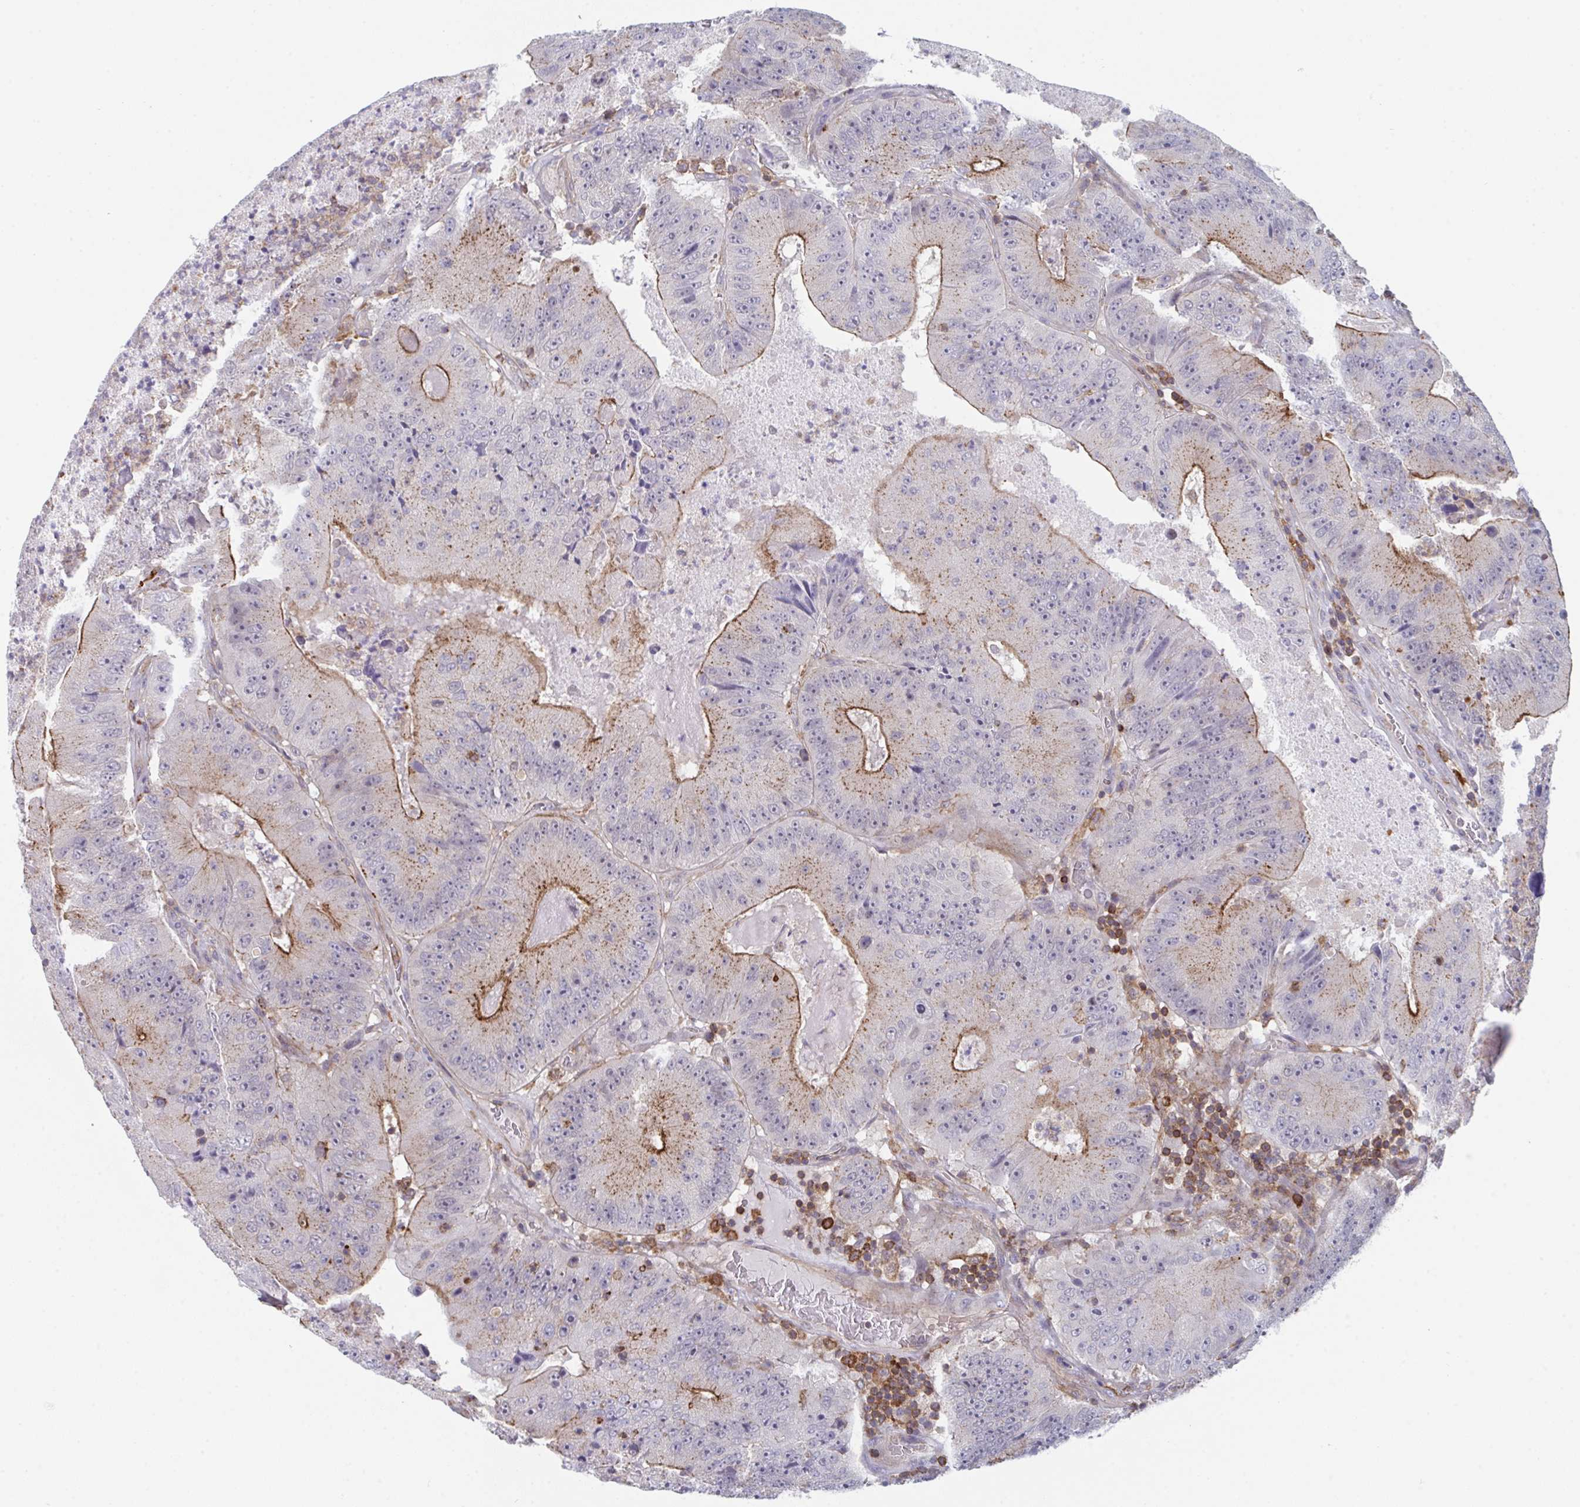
{"staining": {"intensity": "moderate", "quantity": "25%-75%", "location": "cytoplasmic/membranous"}, "tissue": "colorectal cancer", "cell_type": "Tumor cells", "image_type": "cancer", "snomed": [{"axis": "morphology", "description": "Adenocarcinoma, NOS"}, {"axis": "topography", "description": "Colon"}], "caption": "Tumor cells reveal medium levels of moderate cytoplasmic/membranous expression in about 25%-75% of cells in colorectal cancer (adenocarcinoma).", "gene": "DISP2", "patient": {"sex": "female", "age": 86}}